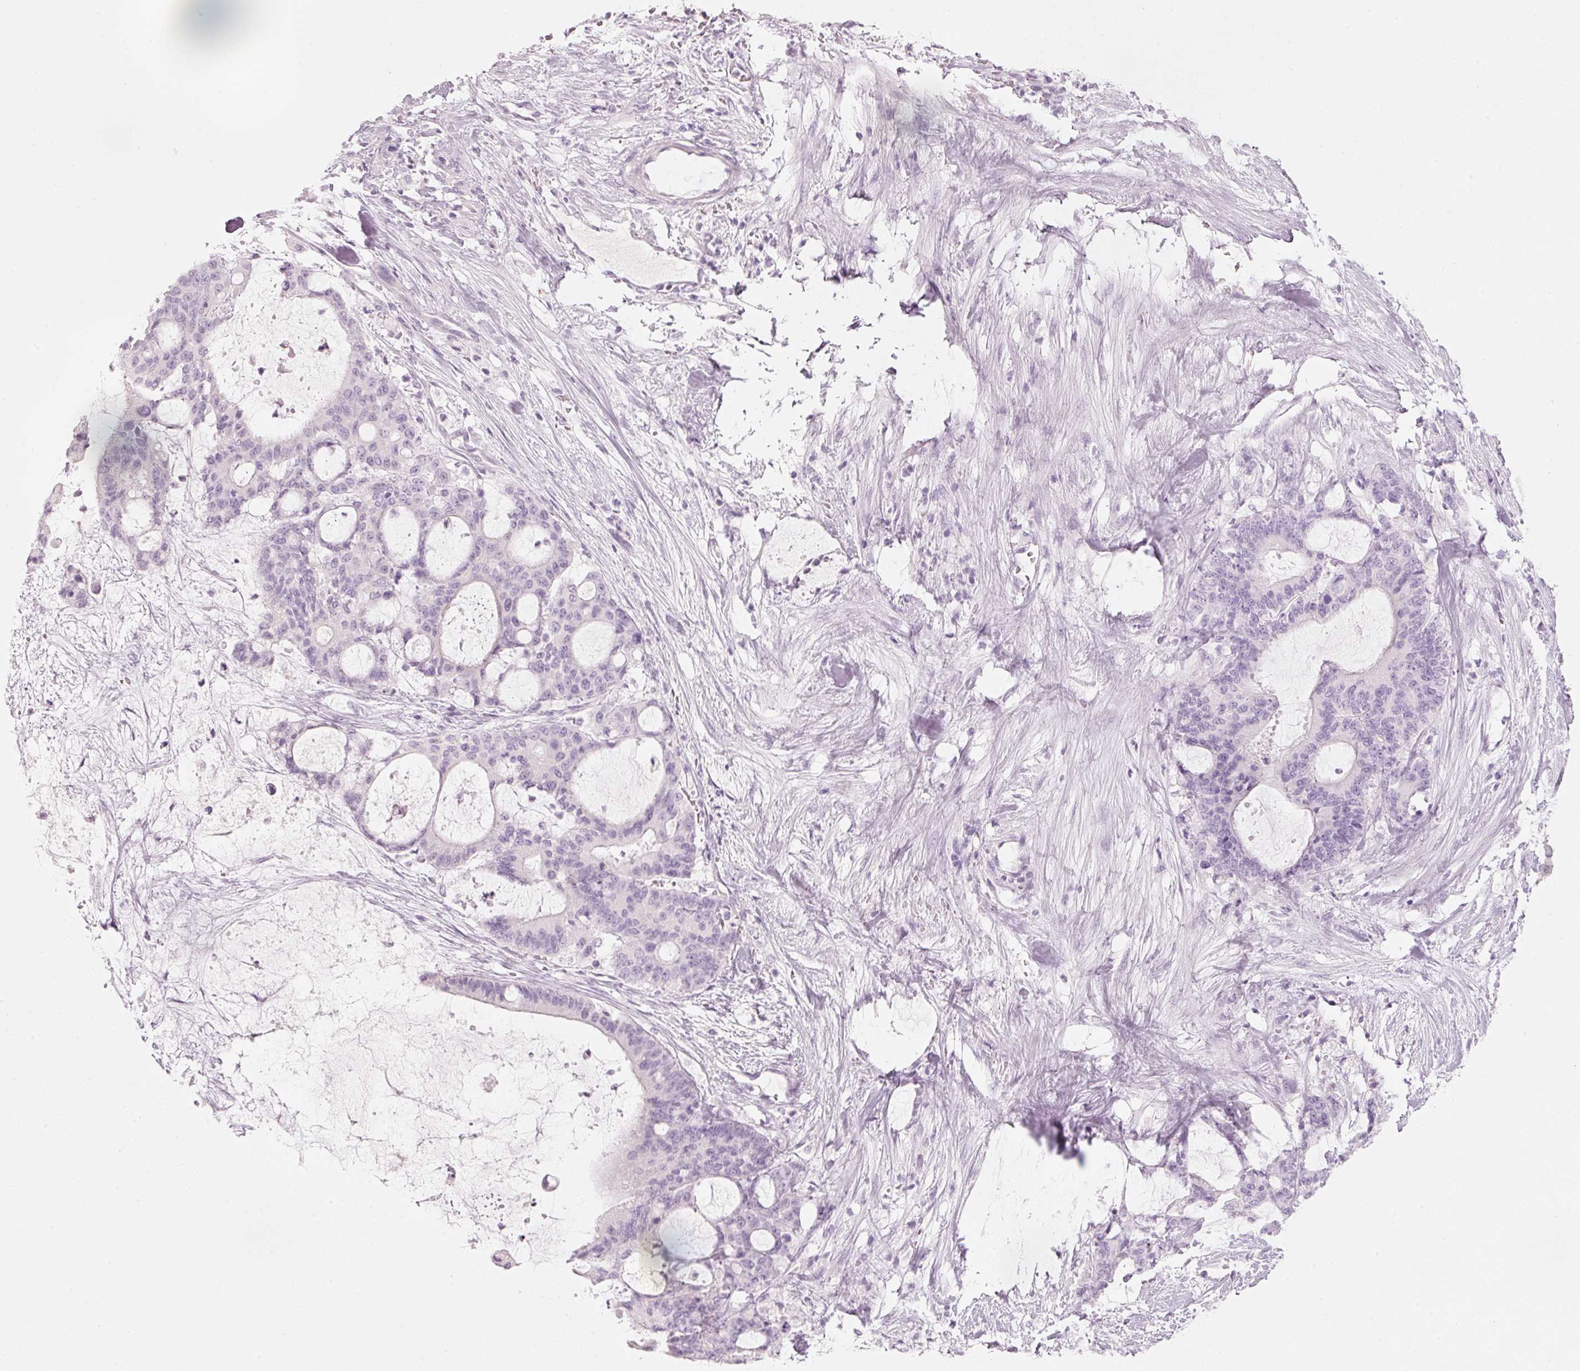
{"staining": {"intensity": "negative", "quantity": "none", "location": "none"}, "tissue": "liver cancer", "cell_type": "Tumor cells", "image_type": "cancer", "snomed": [{"axis": "morphology", "description": "Normal tissue, NOS"}, {"axis": "morphology", "description": "Cholangiocarcinoma"}, {"axis": "topography", "description": "Liver"}, {"axis": "topography", "description": "Peripheral nerve tissue"}], "caption": "IHC micrograph of liver cholangiocarcinoma stained for a protein (brown), which demonstrates no expression in tumor cells.", "gene": "STEAP1", "patient": {"sex": "female", "age": 73}}